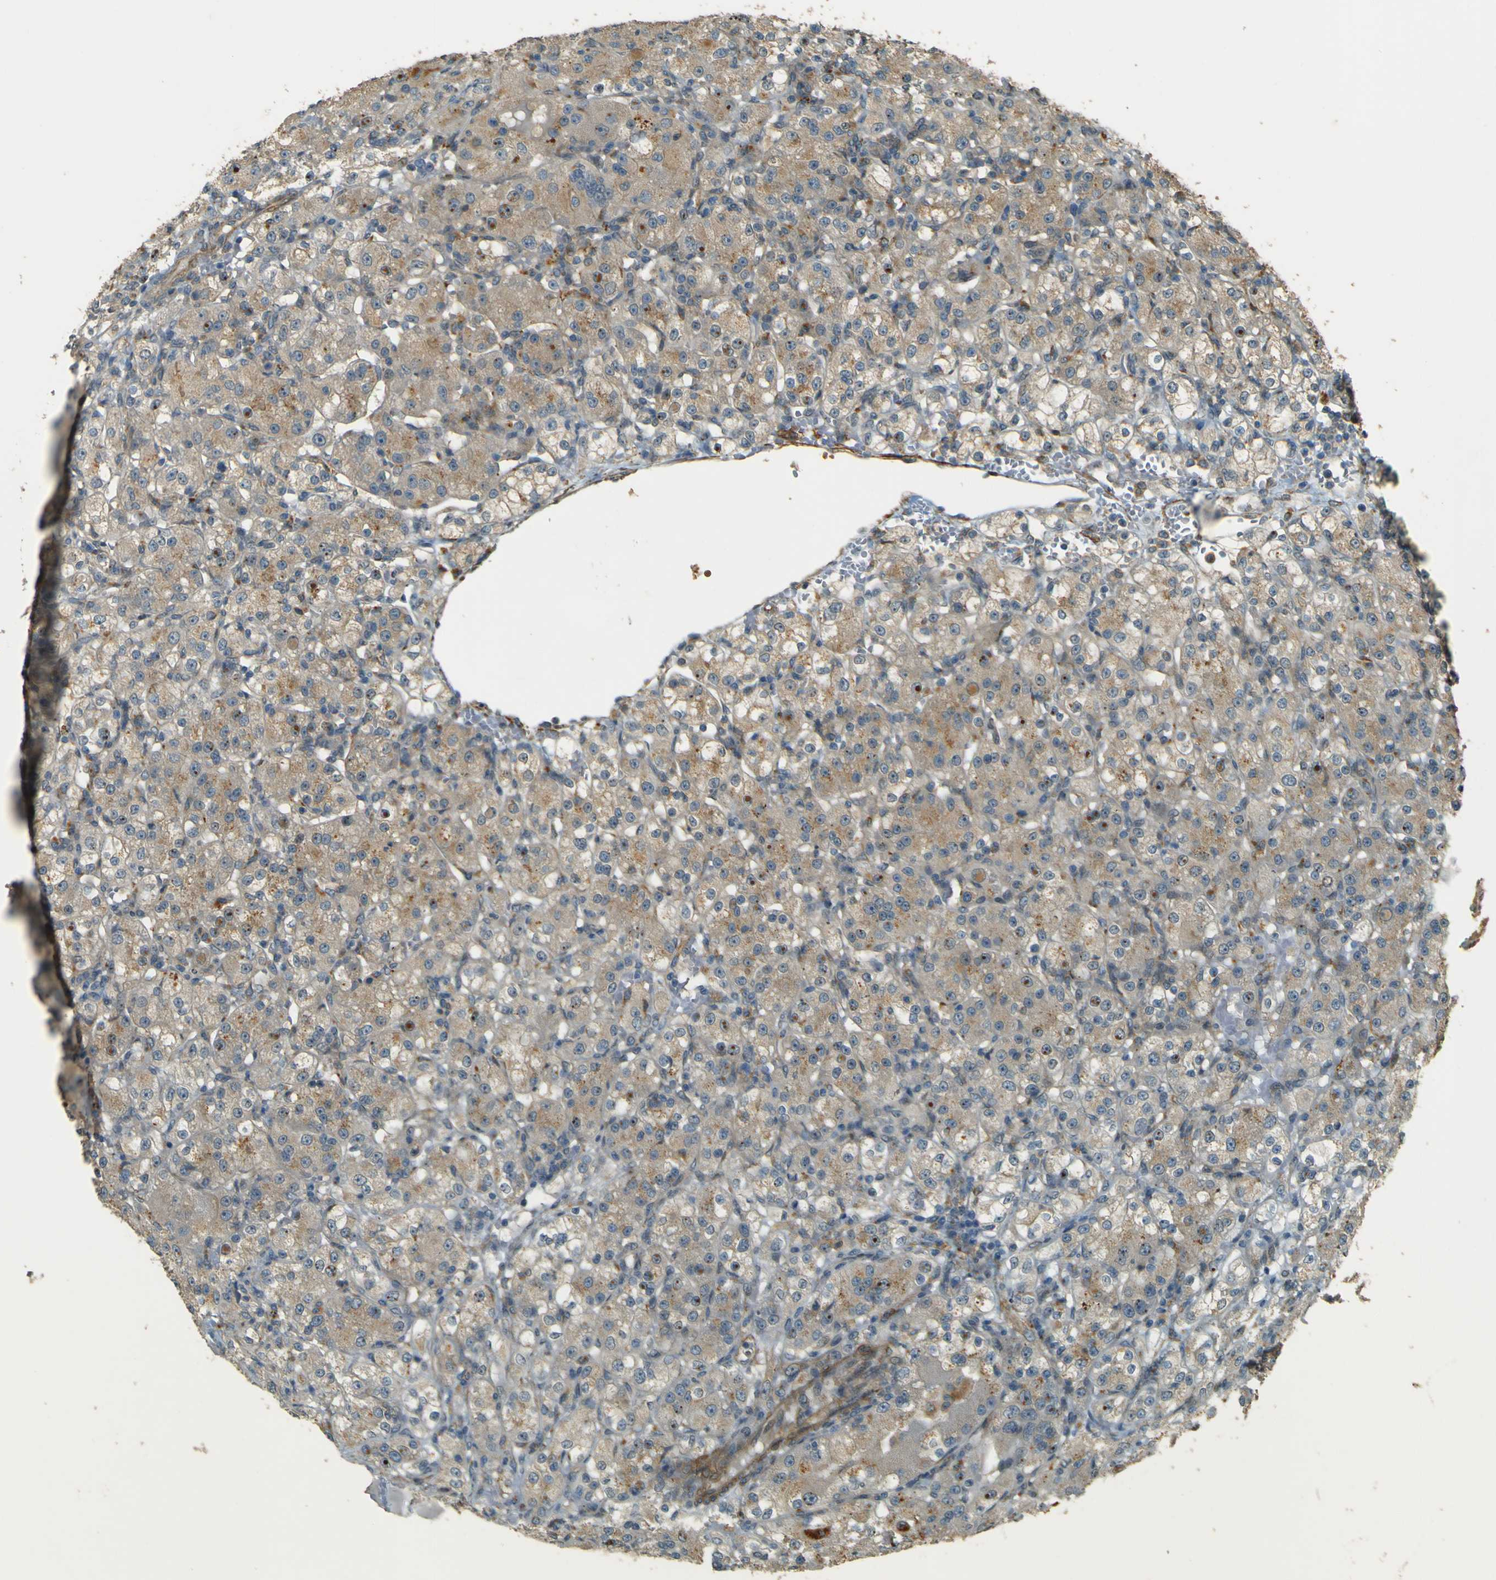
{"staining": {"intensity": "weak", "quantity": "25%-75%", "location": "cytoplasmic/membranous"}, "tissue": "renal cancer", "cell_type": "Tumor cells", "image_type": "cancer", "snomed": [{"axis": "morphology", "description": "Normal tissue, NOS"}, {"axis": "morphology", "description": "Adenocarcinoma, NOS"}, {"axis": "topography", "description": "Kidney"}], "caption": "Immunohistochemical staining of renal cancer reveals weak cytoplasmic/membranous protein positivity in approximately 25%-75% of tumor cells.", "gene": "NEXN", "patient": {"sex": "male", "age": 61}}